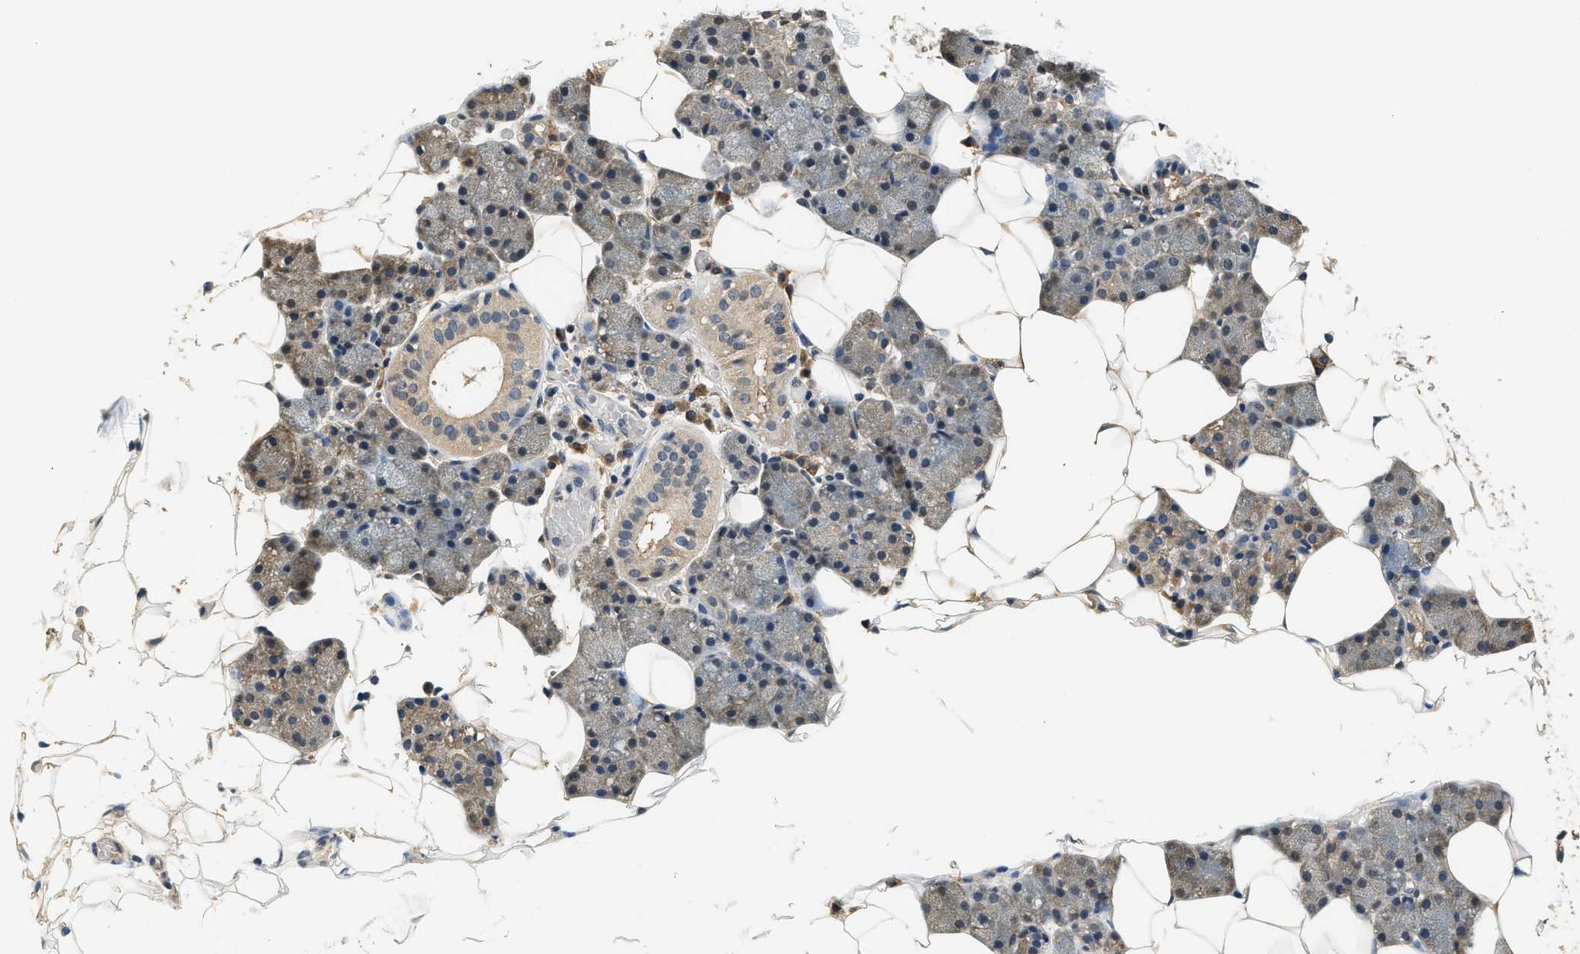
{"staining": {"intensity": "weak", "quantity": "<25%", "location": "cytoplasmic/membranous"}, "tissue": "salivary gland", "cell_type": "Glandular cells", "image_type": "normal", "snomed": [{"axis": "morphology", "description": "Normal tissue, NOS"}, {"axis": "topography", "description": "Salivary gland"}], "caption": "Human salivary gland stained for a protein using IHC reveals no positivity in glandular cells.", "gene": "BCL7C", "patient": {"sex": "female", "age": 33}}